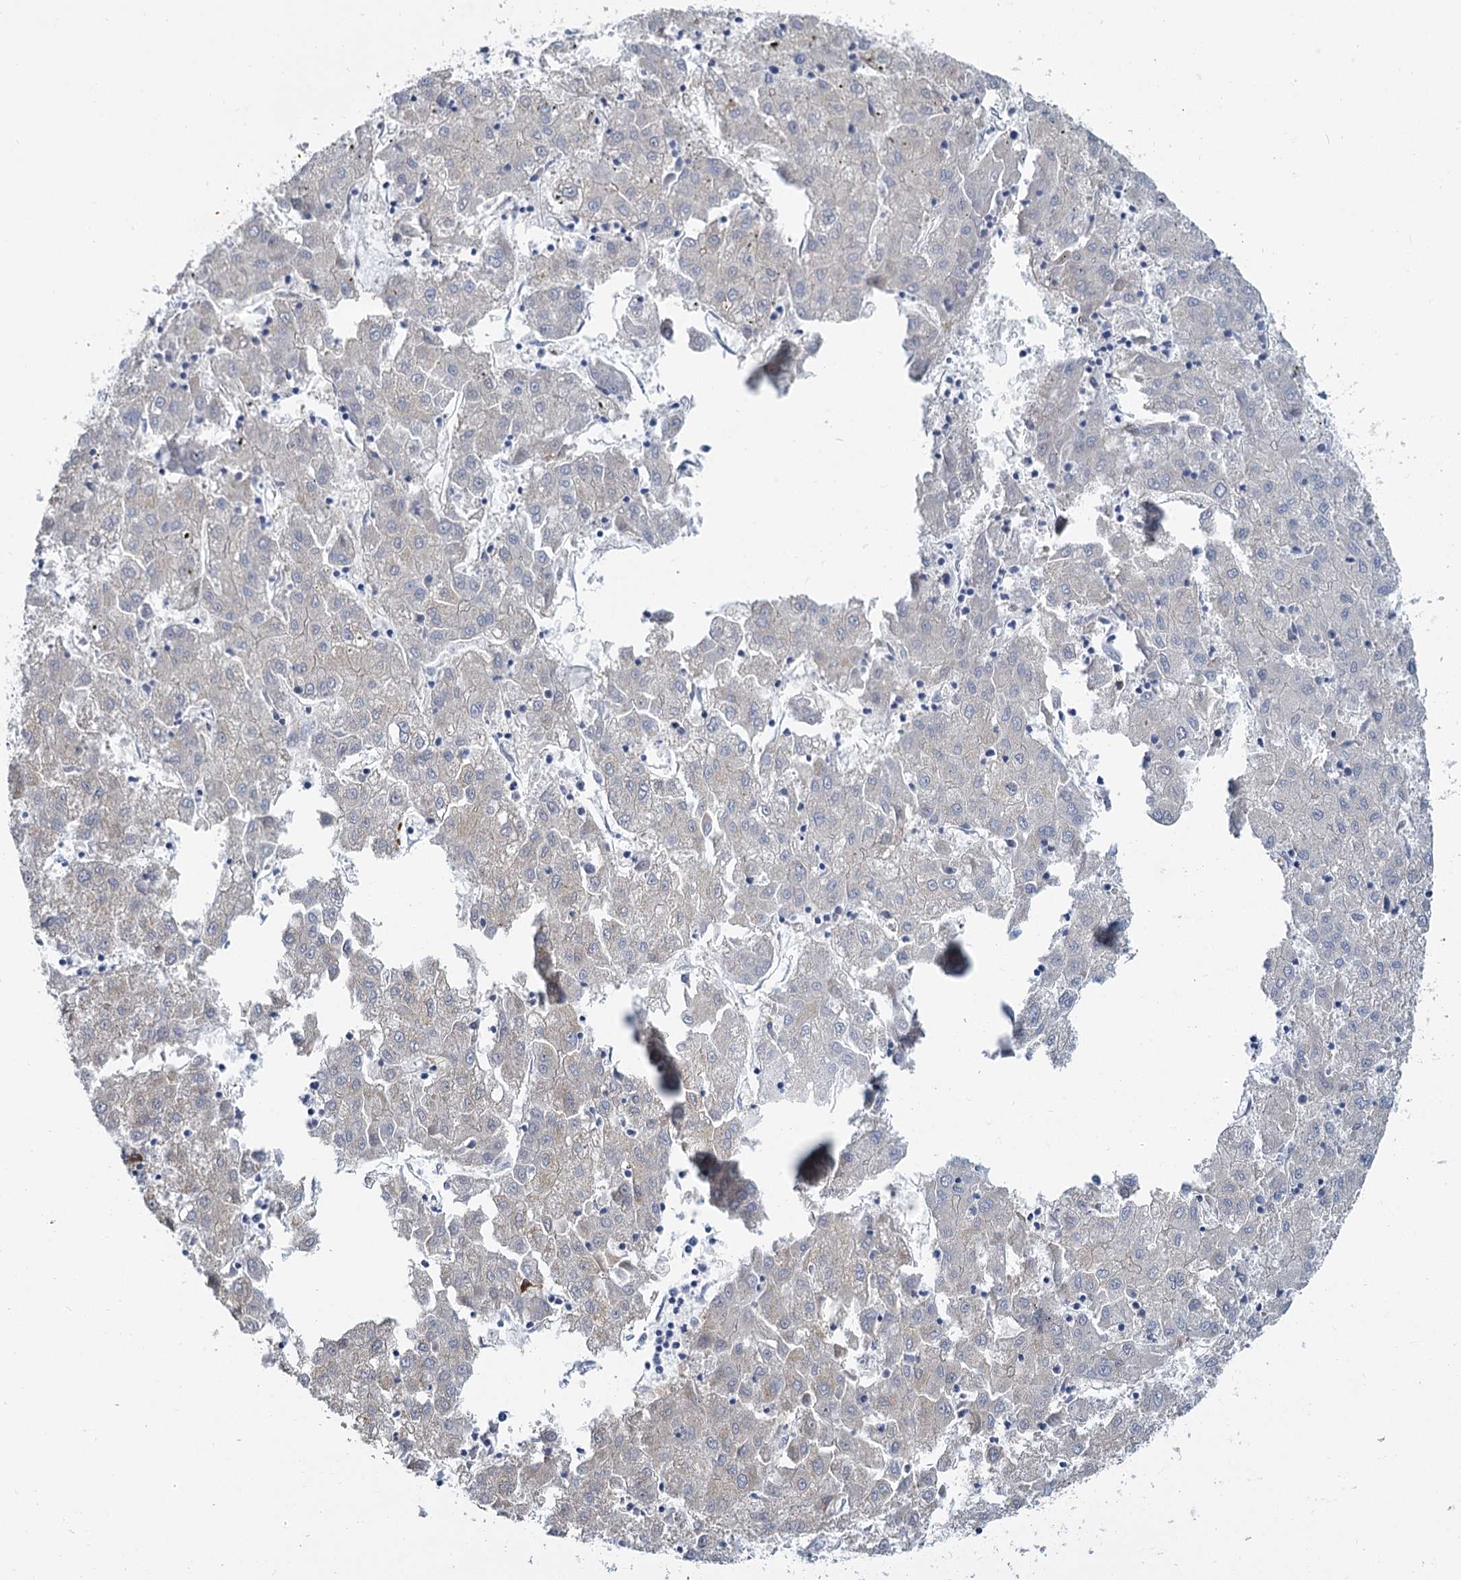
{"staining": {"intensity": "negative", "quantity": "none", "location": "none"}, "tissue": "liver cancer", "cell_type": "Tumor cells", "image_type": "cancer", "snomed": [{"axis": "morphology", "description": "Carcinoma, Hepatocellular, NOS"}, {"axis": "topography", "description": "Liver"}], "caption": "Tumor cells show no significant staining in liver cancer.", "gene": "ACRBP", "patient": {"sex": "male", "age": 72}}